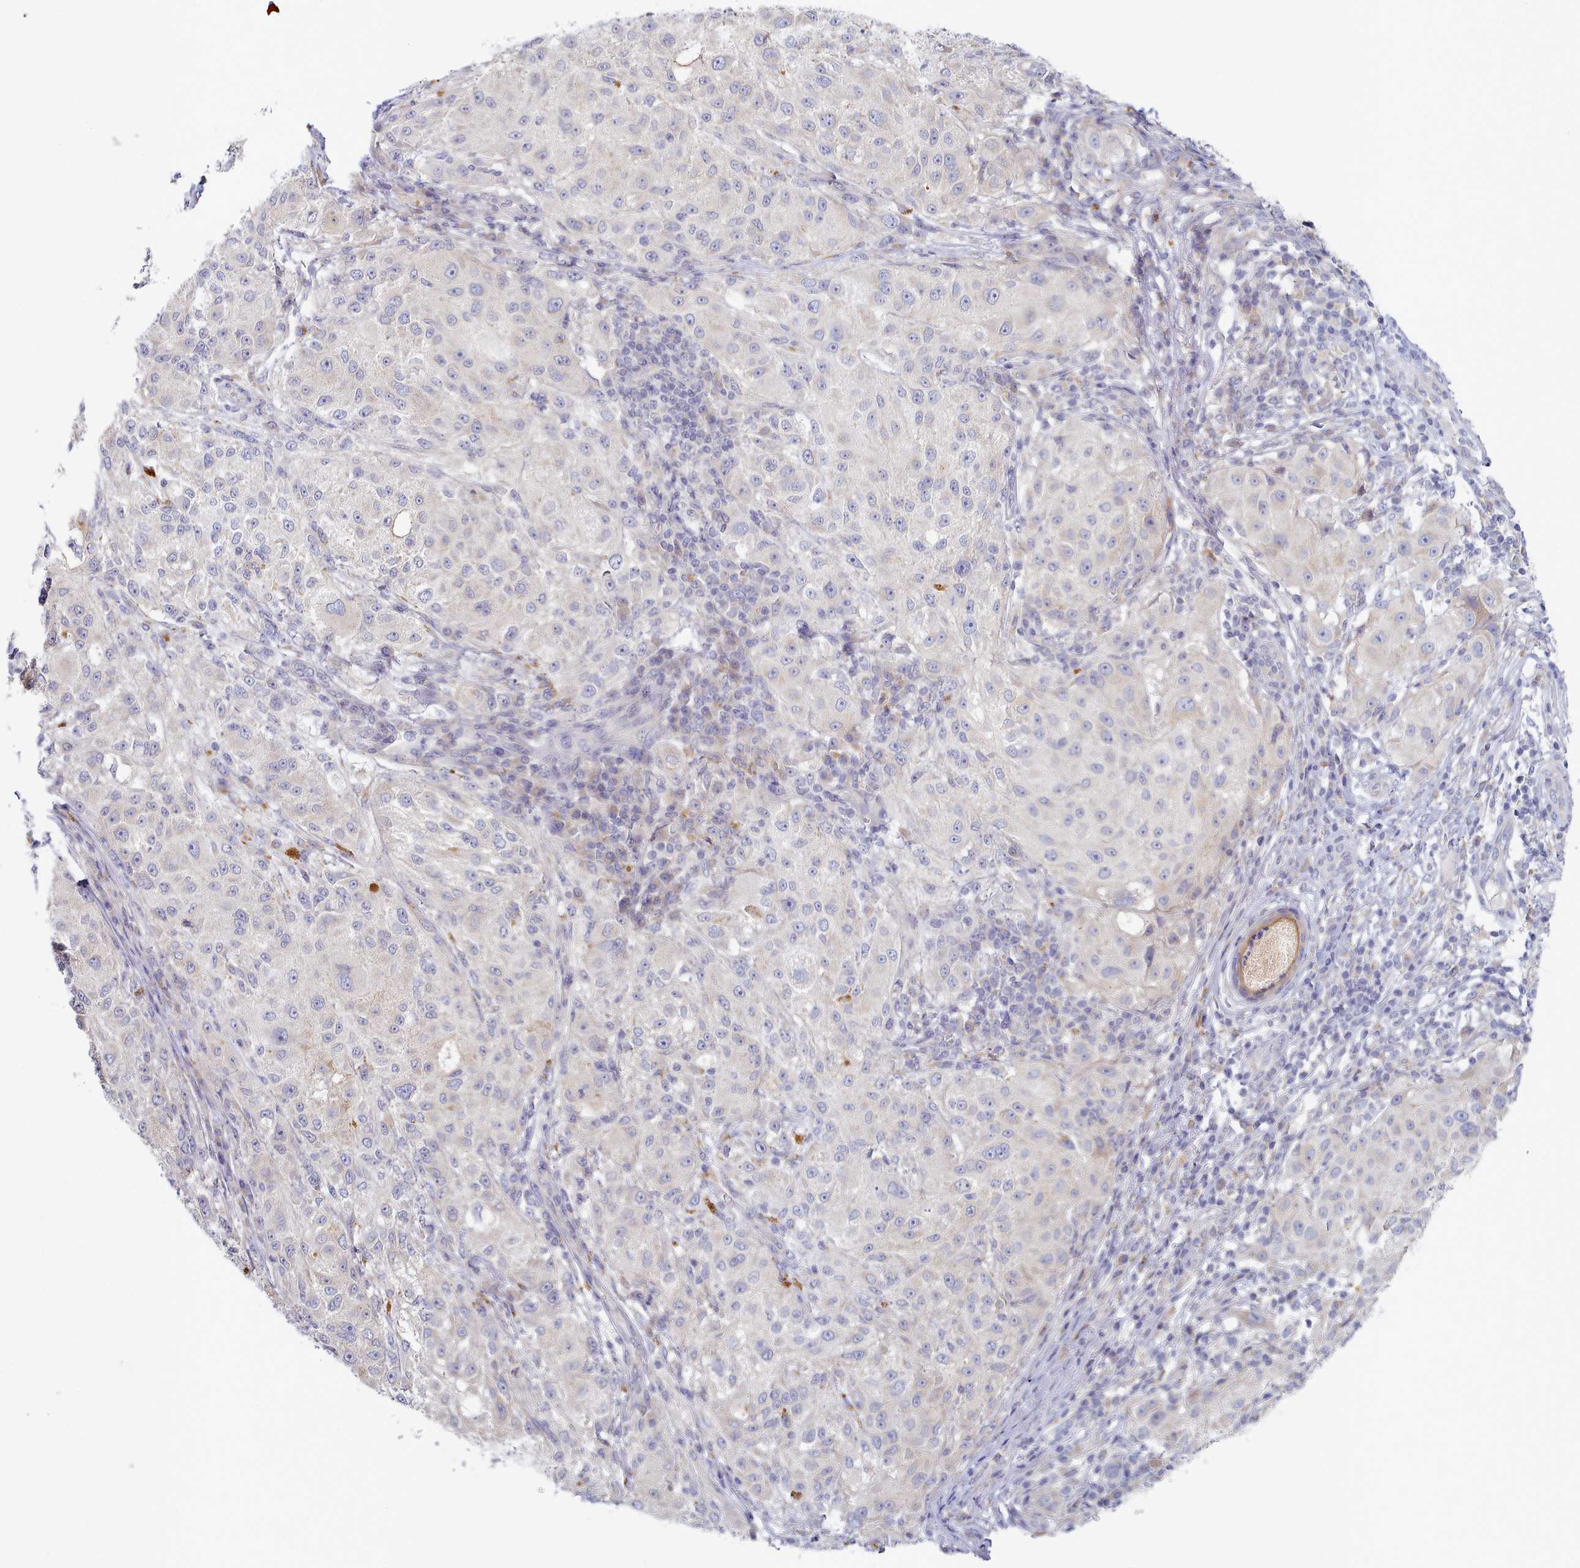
{"staining": {"intensity": "negative", "quantity": "none", "location": "none"}, "tissue": "melanoma", "cell_type": "Tumor cells", "image_type": "cancer", "snomed": [{"axis": "morphology", "description": "Necrosis, NOS"}, {"axis": "morphology", "description": "Malignant melanoma, NOS"}, {"axis": "topography", "description": "Skin"}], "caption": "Micrograph shows no protein expression in tumor cells of malignant melanoma tissue.", "gene": "TYW1B", "patient": {"sex": "female", "age": 87}}